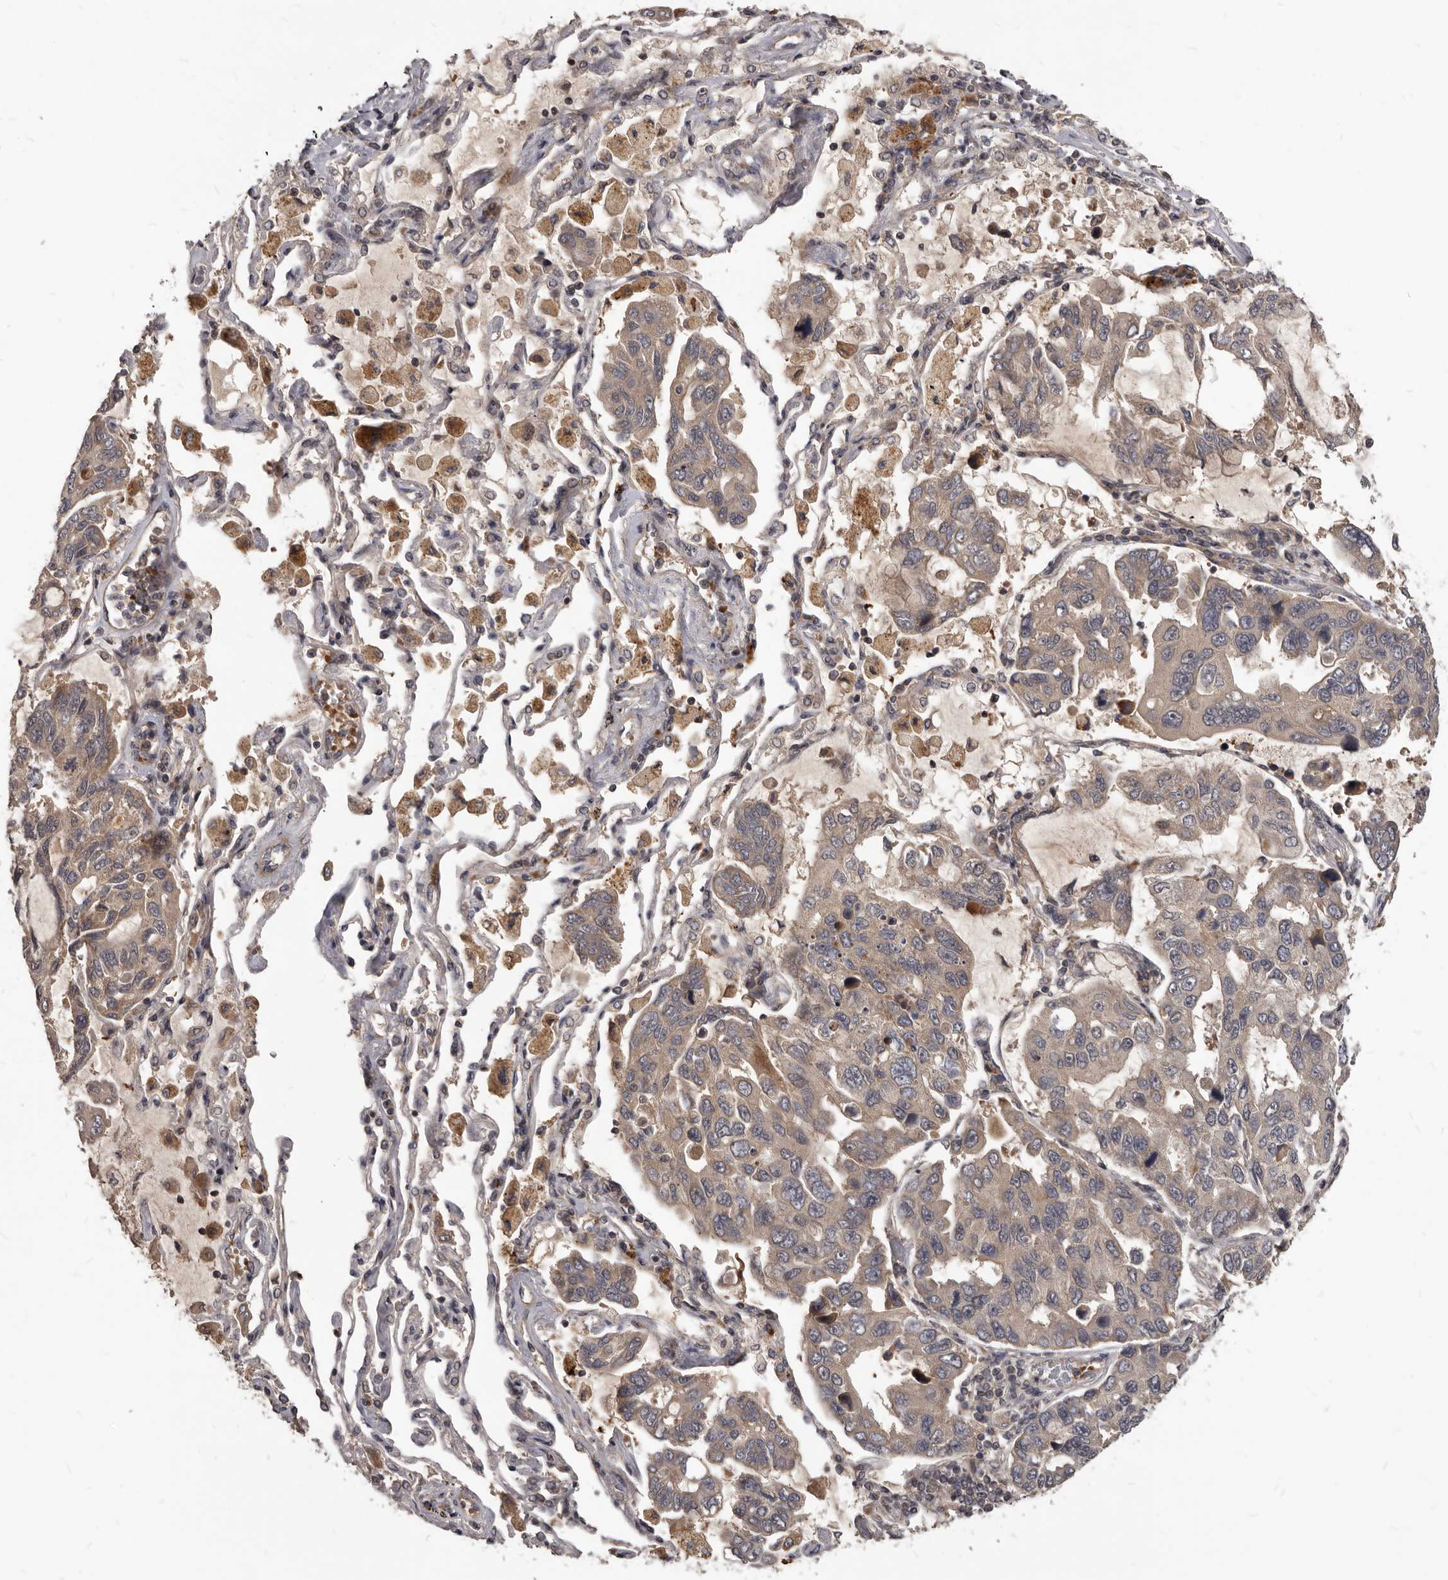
{"staining": {"intensity": "weak", "quantity": ">75%", "location": "cytoplasmic/membranous"}, "tissue": "lung cancer", "cell_type": "Tumor cells", "image_type": "cancer", "snomed": [{"axis": "morphology", "description": "Adenocarcinoma, NOS"}, {"axis": "topography", "description": "Lung"}], "caption": "DAB immunohistochemical staining of lung adenocarcinoma displays weak cytoplasmic/membranous protein staining in approximately >75% of tumor cells.", "gene": "GABPB2", "patient": {"sex": "male", "age": 64}}